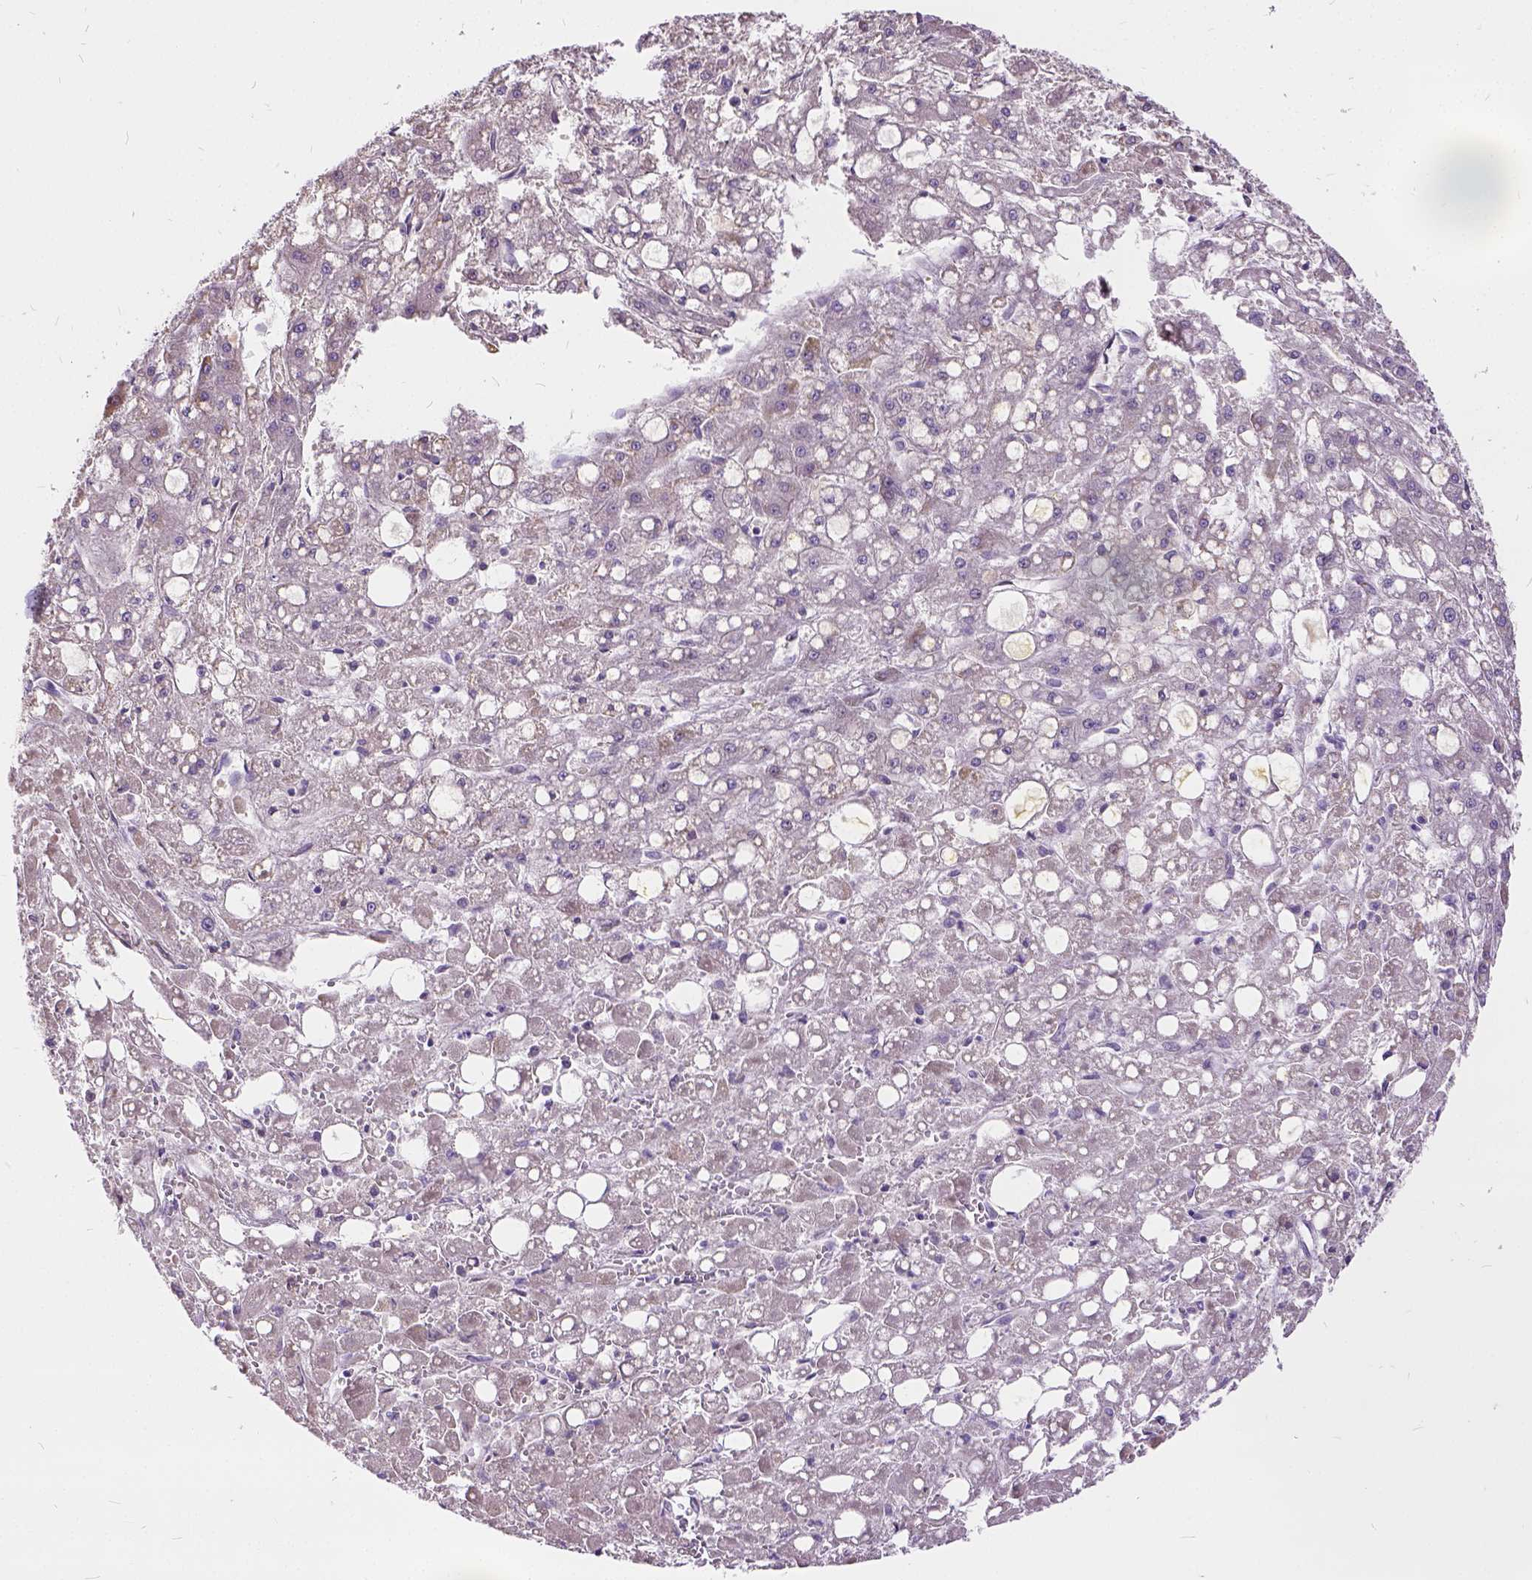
{"staining": {"intensity": "negative", "quantity": "none", "location": "none"}, "tissue": "liver cancer", "cell_type": "Tumor cells", "image_type": "cancer", "snomed": [{"axis": "morphology", "description": "Carcinoma, Hepatocellular, NOS"}, {"axis": "topography", "description": "Liver"}], "caption": "Tumor cells show no significant staining in hepatocellular carcinoma (liver). (Stains: DAB (3,3'-diaminobenzidine) IHC with hematoxylin counter stain, Microscopy: brightfield microscopy at high magnification).", "gene": "CADM4", "patient": {"sex": "male", "age": 67}}